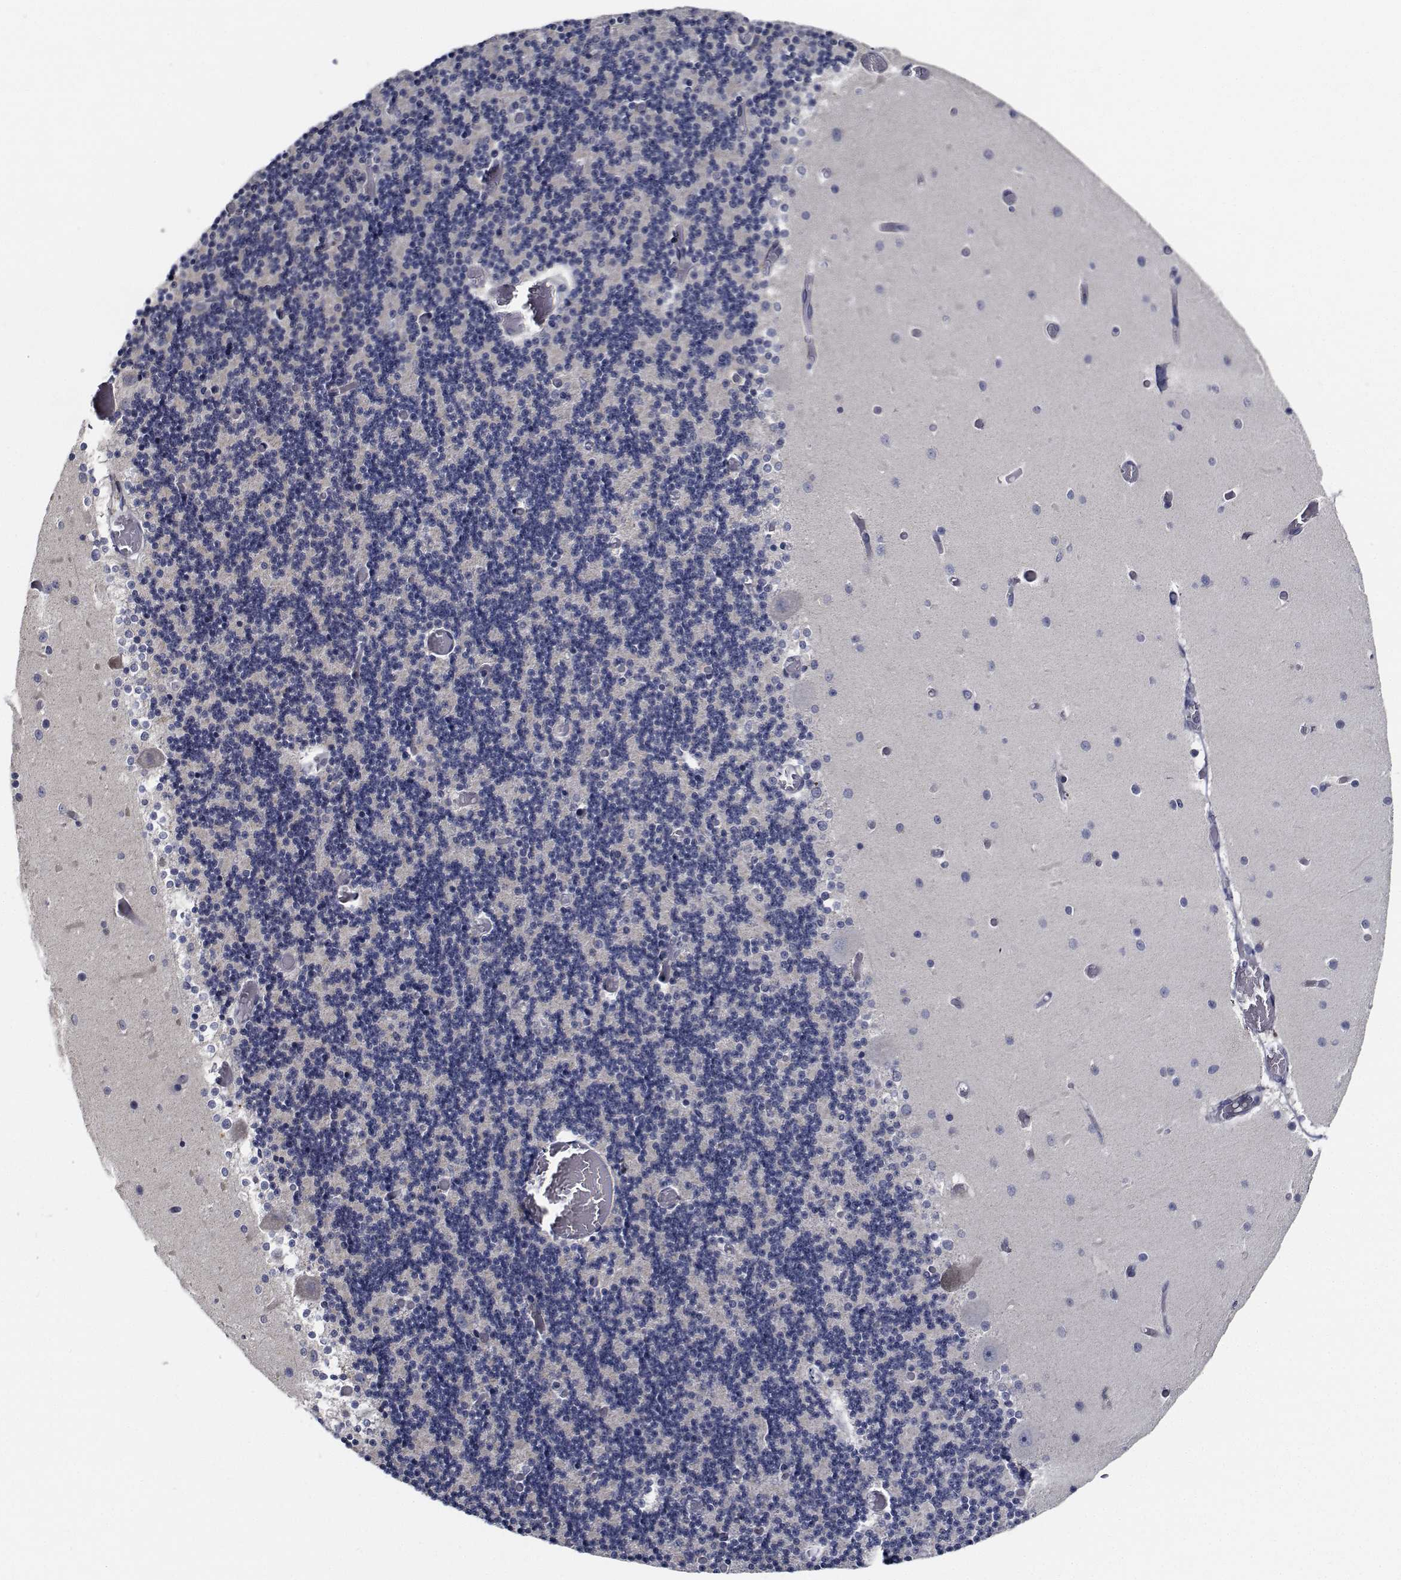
{"staining": {"intensity": "negative", "quantity": "none", "location": "none"}, "tissue": "cerebellum", "cell_type": "Cells in granular layer", "image_type": "normal", "snomed": [{"axis": "morphology", "description": "Normal tissue, NOS"}, {"axis": "topography", "description": "Cerebellum"}], "caption": "Immunohistochemistry photomicrograph of normal human cerebellum stained for a protein (brown), which shows no positivity in cells in granular layer.", "gene": "NVL", "patient": {"sex": "female", "age": 28}}